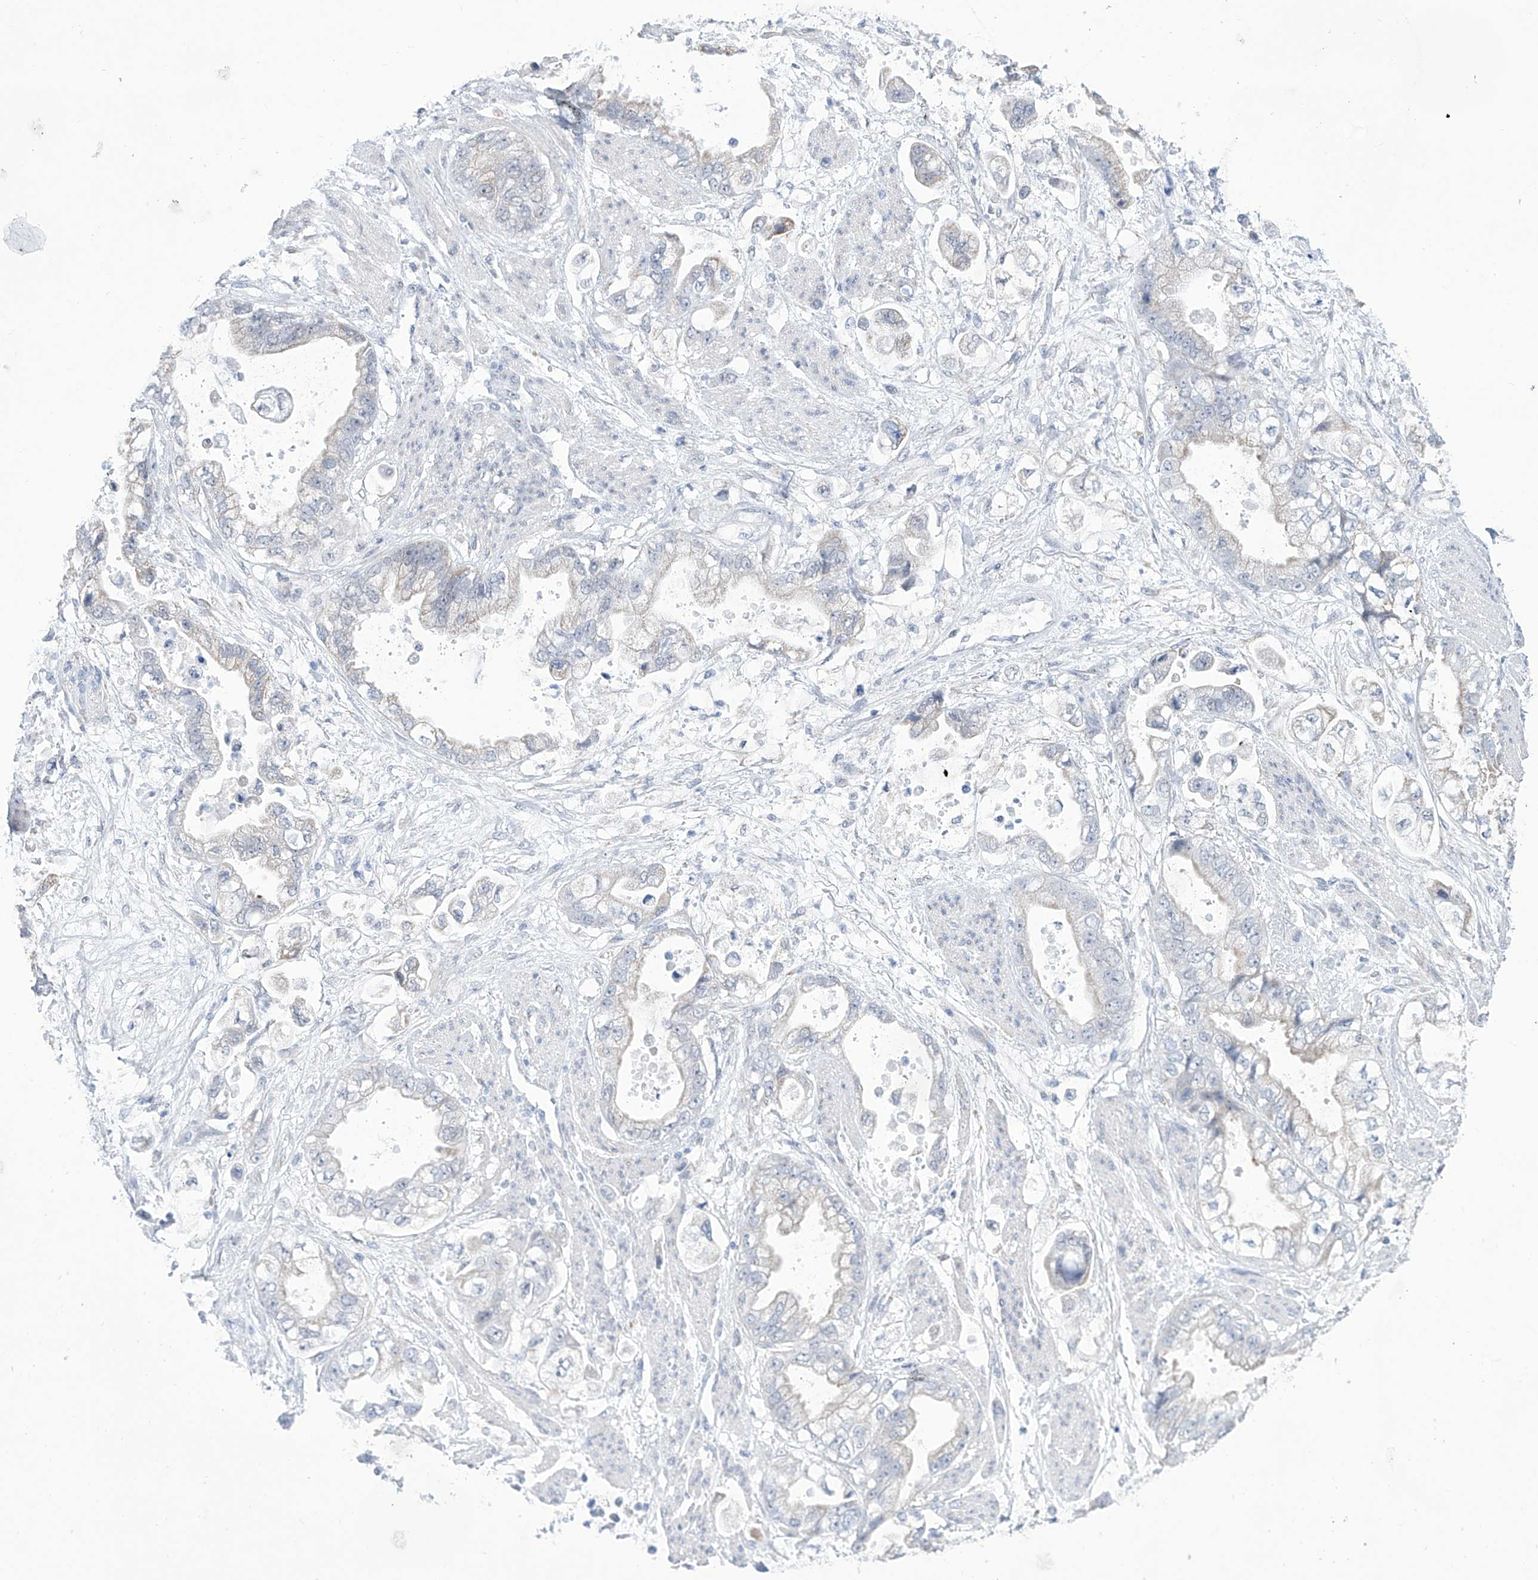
{"staining": {"intensity": "negative", "quantity": "none", "location": "none"}, "tissue": "stomach cancer", "cell_type": "Tumor cells", "image_type": "cancer", "snomed": [{"axis": "morphology", "description": "Adenocarcinoma, NOS"}, {"axis": "topography", "description": "Stomach"}], "caption": "Immunohistochemical staining of human stomach cancer displays no significant staining in tumor cells.", "gene": "ALDH6A1", "patient": {"sex": "male", "age": 62}}